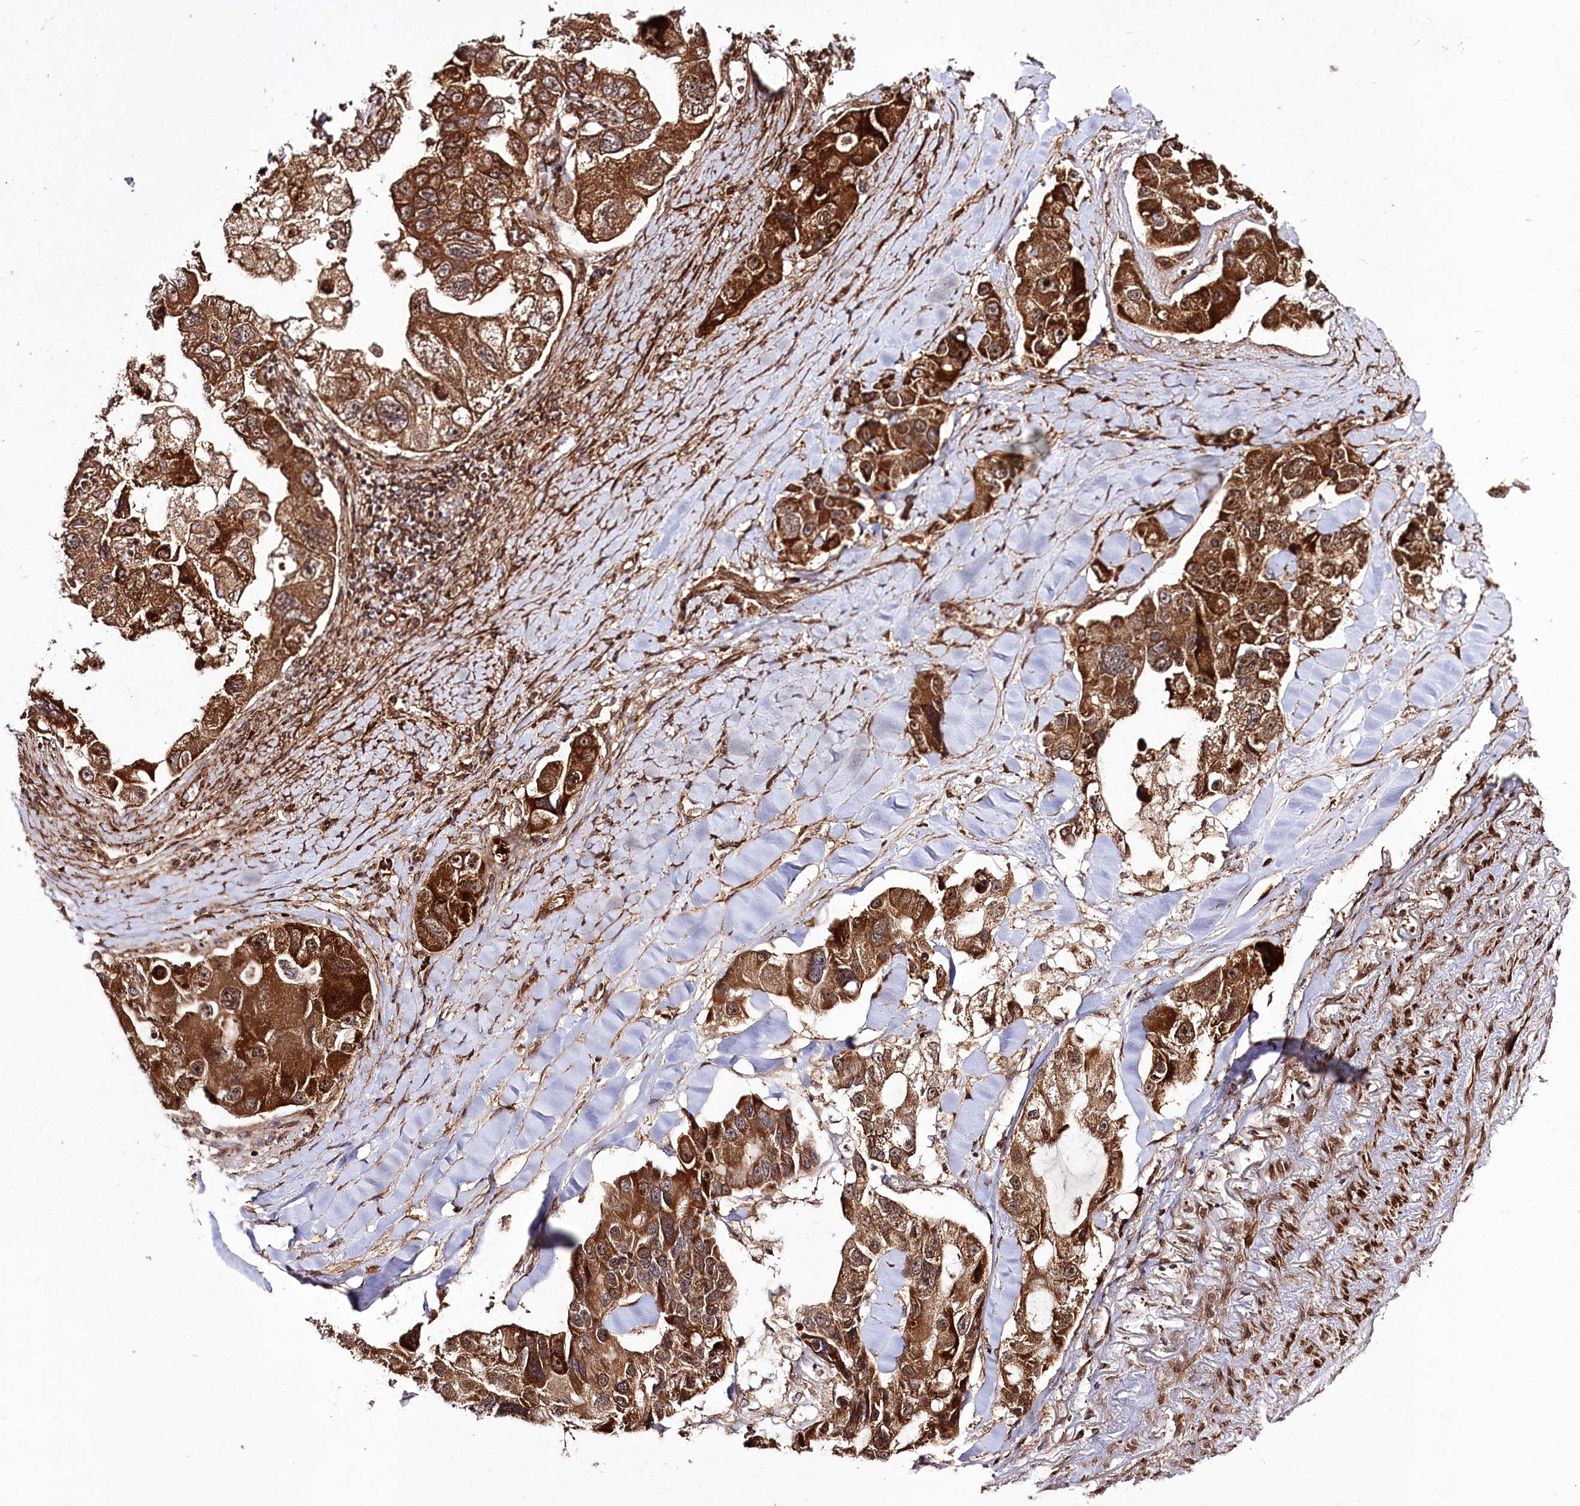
{"staining": {"intensity": "strong", "quantity": ">75%", "location": "cytoplasmic/membranous"}, "tissue": "lung cancer", "cell_type": "Tumor cells", "image_type": "cancer", "snomed": [{"axis": "morphology", "description": "Adenocarcinoma, NOS"}, {"axis": "topography", "description": "Lung"}], "caption": "A high amount of strong cytoplasmic/membranous positivity is identified in approximately >75% of tumor cells in lung adenocarcinoma tissue.", "gene": "REXO2", "patient": {"sex": "female", "age": 54}}